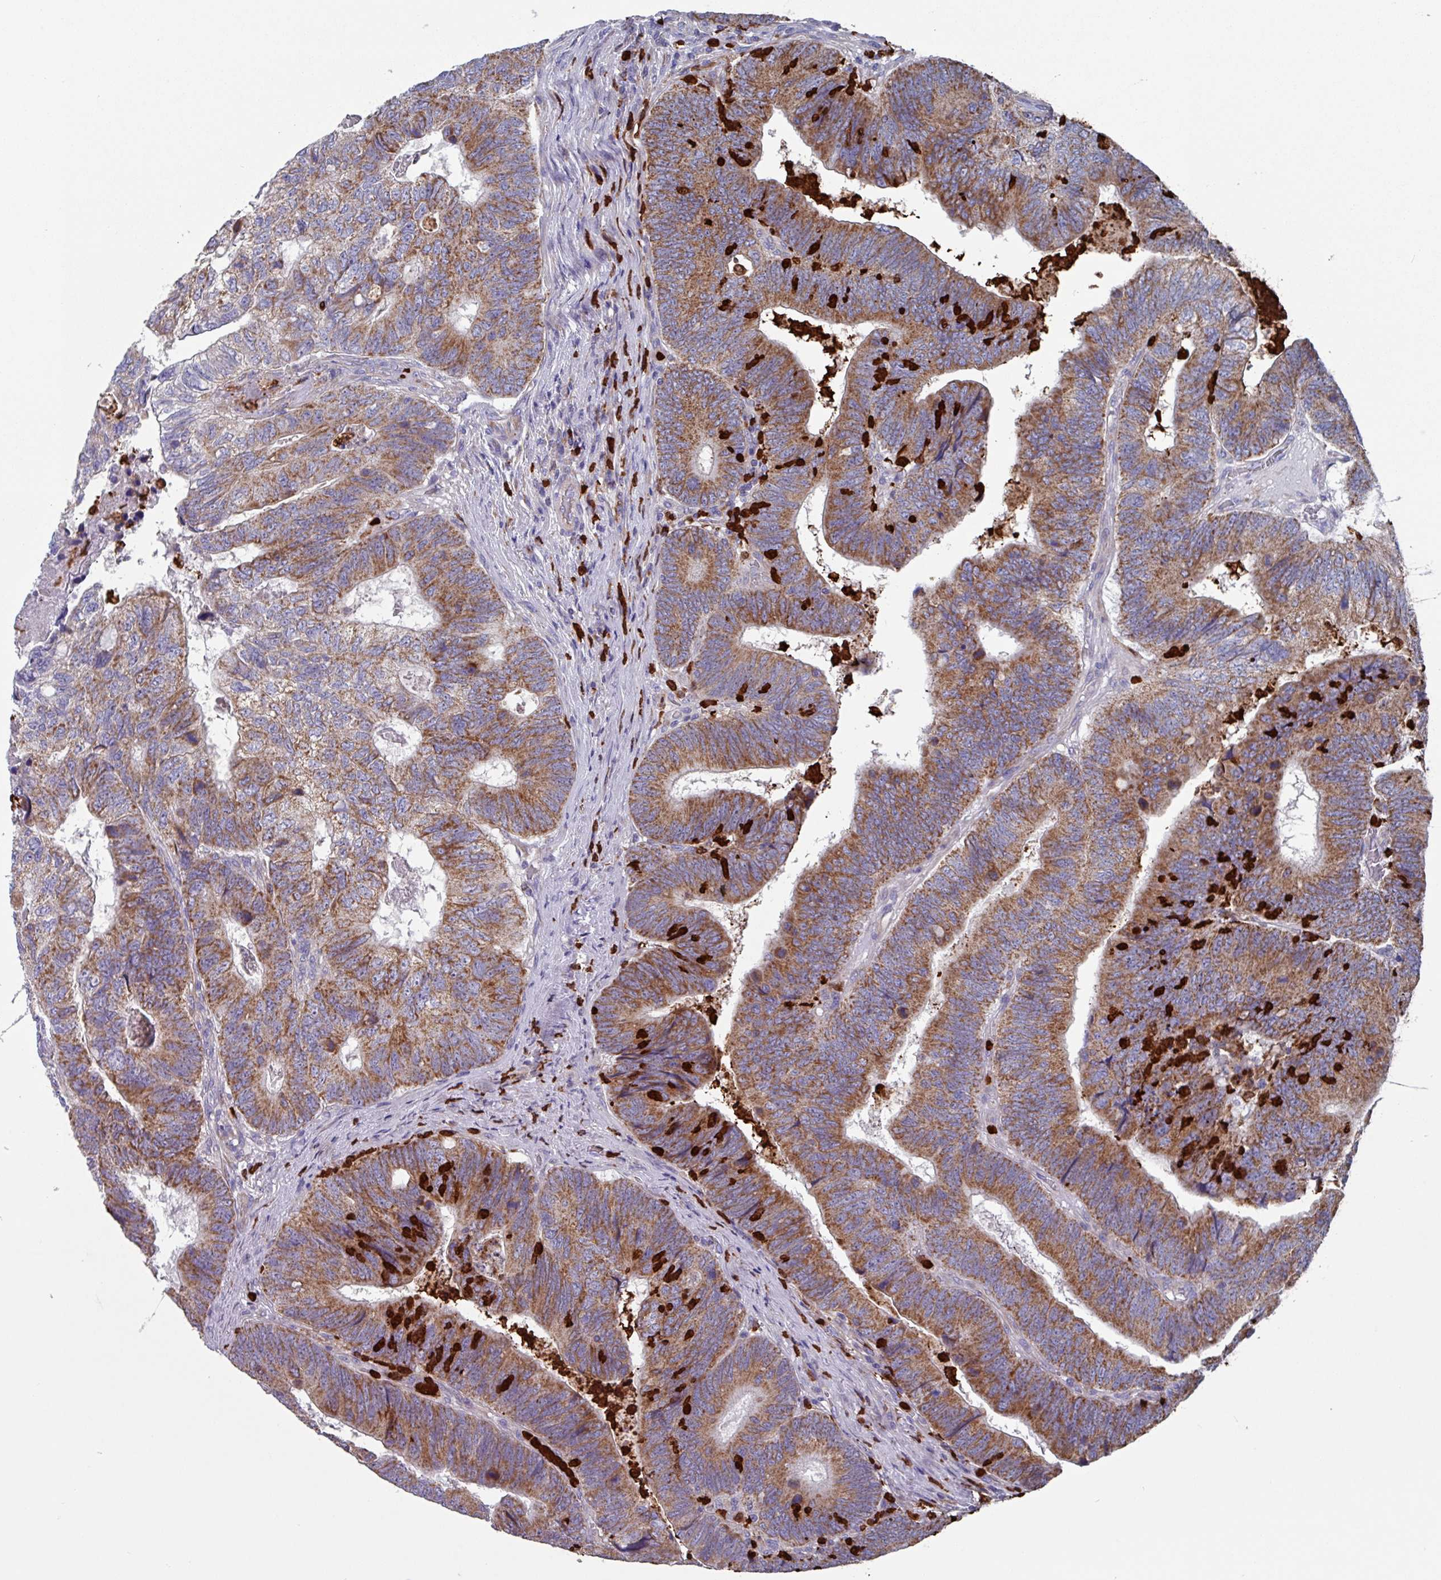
{"staining": {"intensity": "moderate", "quantity": ">75%", "location": "cytoplasmic/membranous"}, "tissue": "colorectal cancer", "cell_type": "Tumor cells", "image_type": "cancer", "snomed": [{"axis": "morphology", "description": "Adenocarcinoma, NOS"}, {"axis": "topography", "description": "Colon"}], "caption": "The histopathology image demonstrates a brown stain indicating the presence of a protein in the cytoplasmic/membranous of tumor cells in colorectal cancer (adenocarcinoma).", "gene": "UQCC2", "patient": {"sex": "female", "age": 67}}